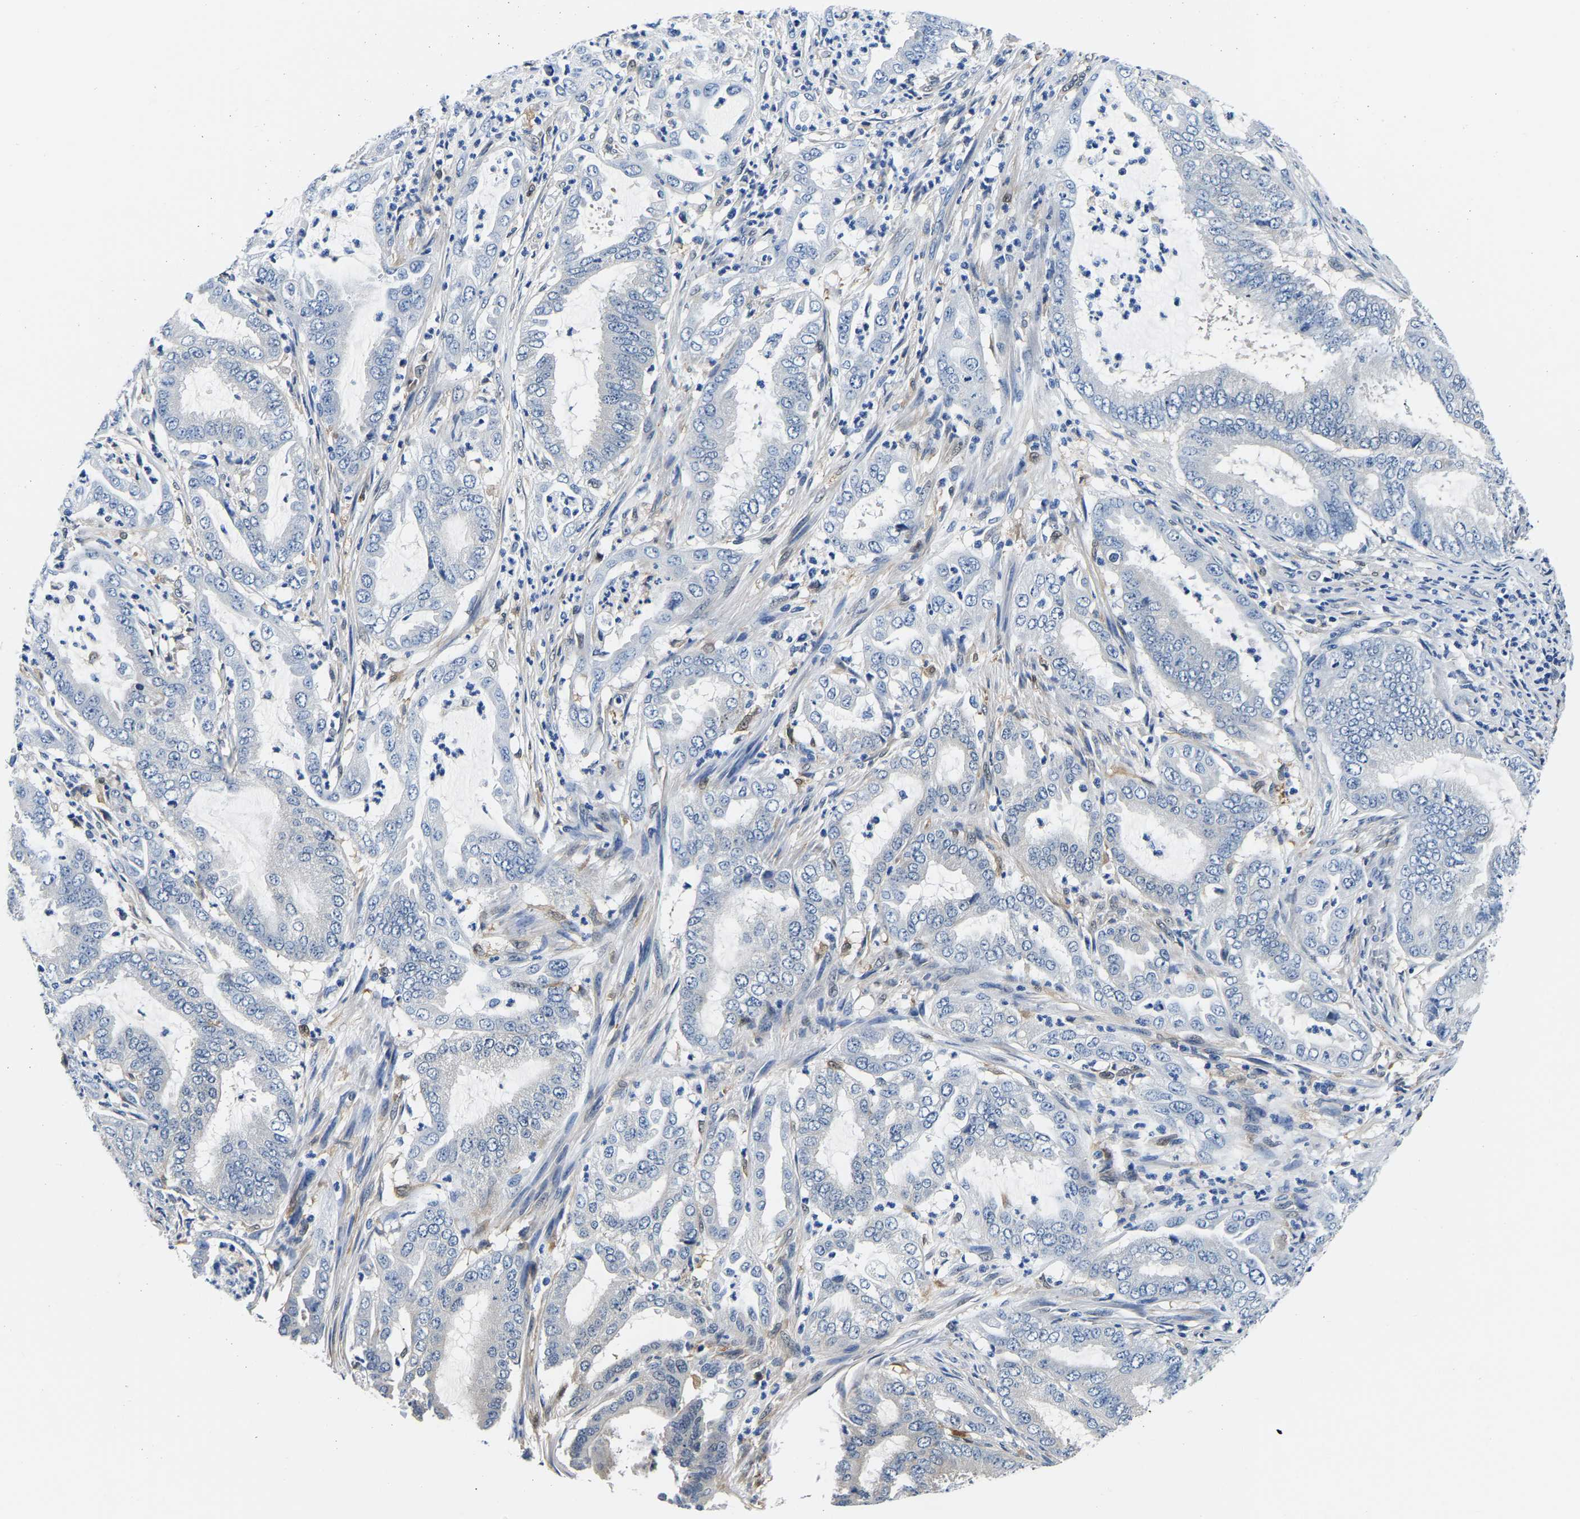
{"staining": {"intensity": "negative", "quantity": "none", "location": "none"}, "tissue": "endometrial cancer", "cell_type": "Tumor cells", "image_type": "cancer", "snomed": [{"axis": "morphology", "description": "Adenocarcinoma, NOS"}, {"axis": "topography", "description": "Endometrium"}], "caption": "Immunohistochemistry (IHC) of human endometrial adenocarcinoma displays no positivity in tumor cells.", "gene": "ACO1", "patient": {"sex": "female", "age": 51}}